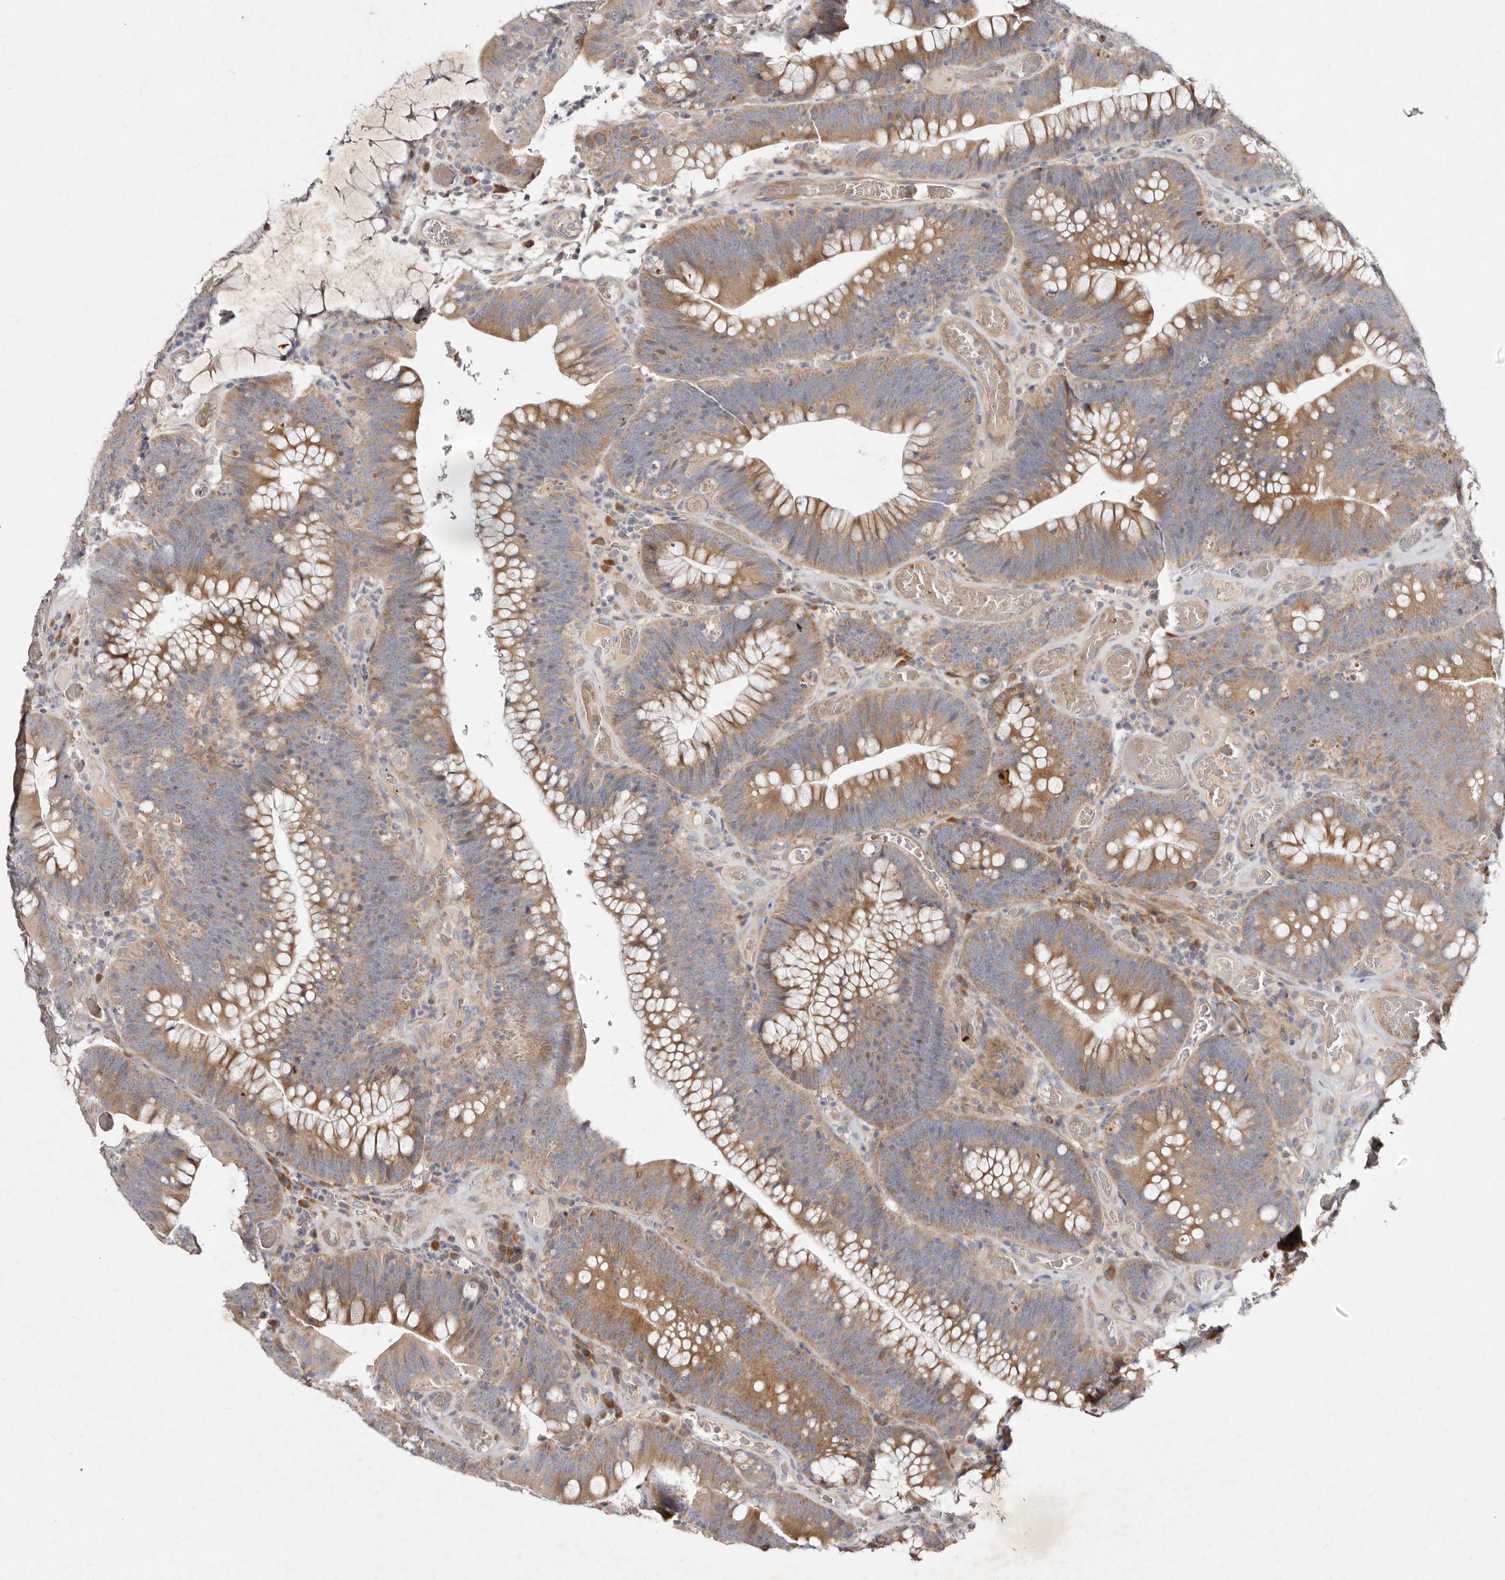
{"staining": {"intensity": "moderate", "quantity": ">75%", "location": "cytoplasmic/membranous"}, "tissue": "colorectal cancer", "cell_type": "Tumor cells", "image_type": "cancer", "snomed": [{"axis": "morphology", "description": "Normal tissue, NOS"}, {"axis": "topography", "description": "Colon"}], "caption": "Protein positivity by IHC displays moderate cytoplasmic/membranous staining in approximately >75% of tumor cells in colorectal cancer. (brown staining indicates protein expression, while blue staining denotes nuclei).", "gene": "SLC25A20", "patient": {"sex": "female", "age": 82}}